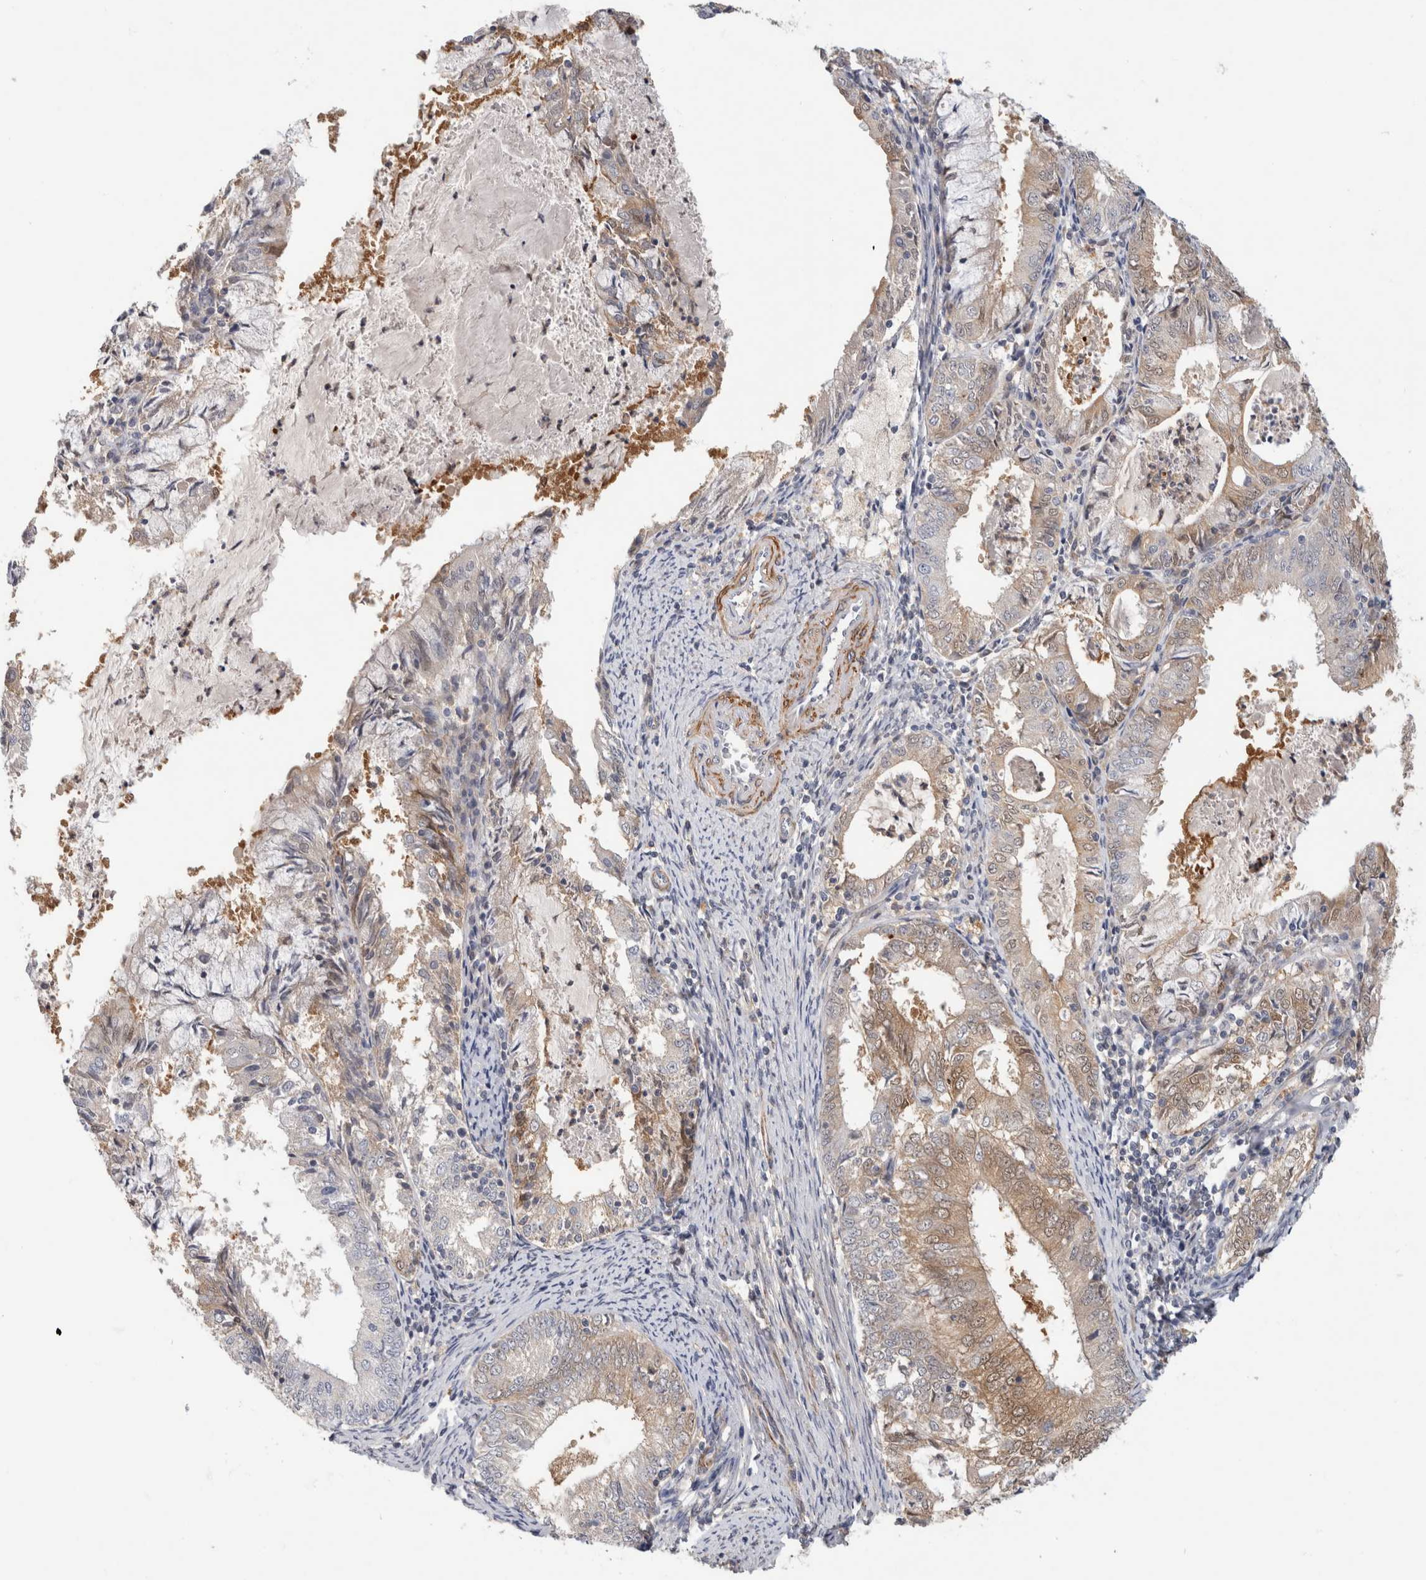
{"staining": {"intensity": "weak", "quantity": "25%-75%", "location": "cytoplasmic/membranous"}, "tissue": "endometrial cancer", "cell_type": "Tumor cells", "image_type": "cancer", "snomed": [{"axis": "morphology", "description": "Adenocarcinoma, NOS"}, {"axis": "topography", "description": "Endometrium"}], "caption": "A micrograph of human endometrial cancer (adenocarcinoma) stained for a protein reveals weak cytoplasmic/membranous brown staining in tumor cells.", "gene": "PGM1", "patient": {"sex": "female", "age": 57}}